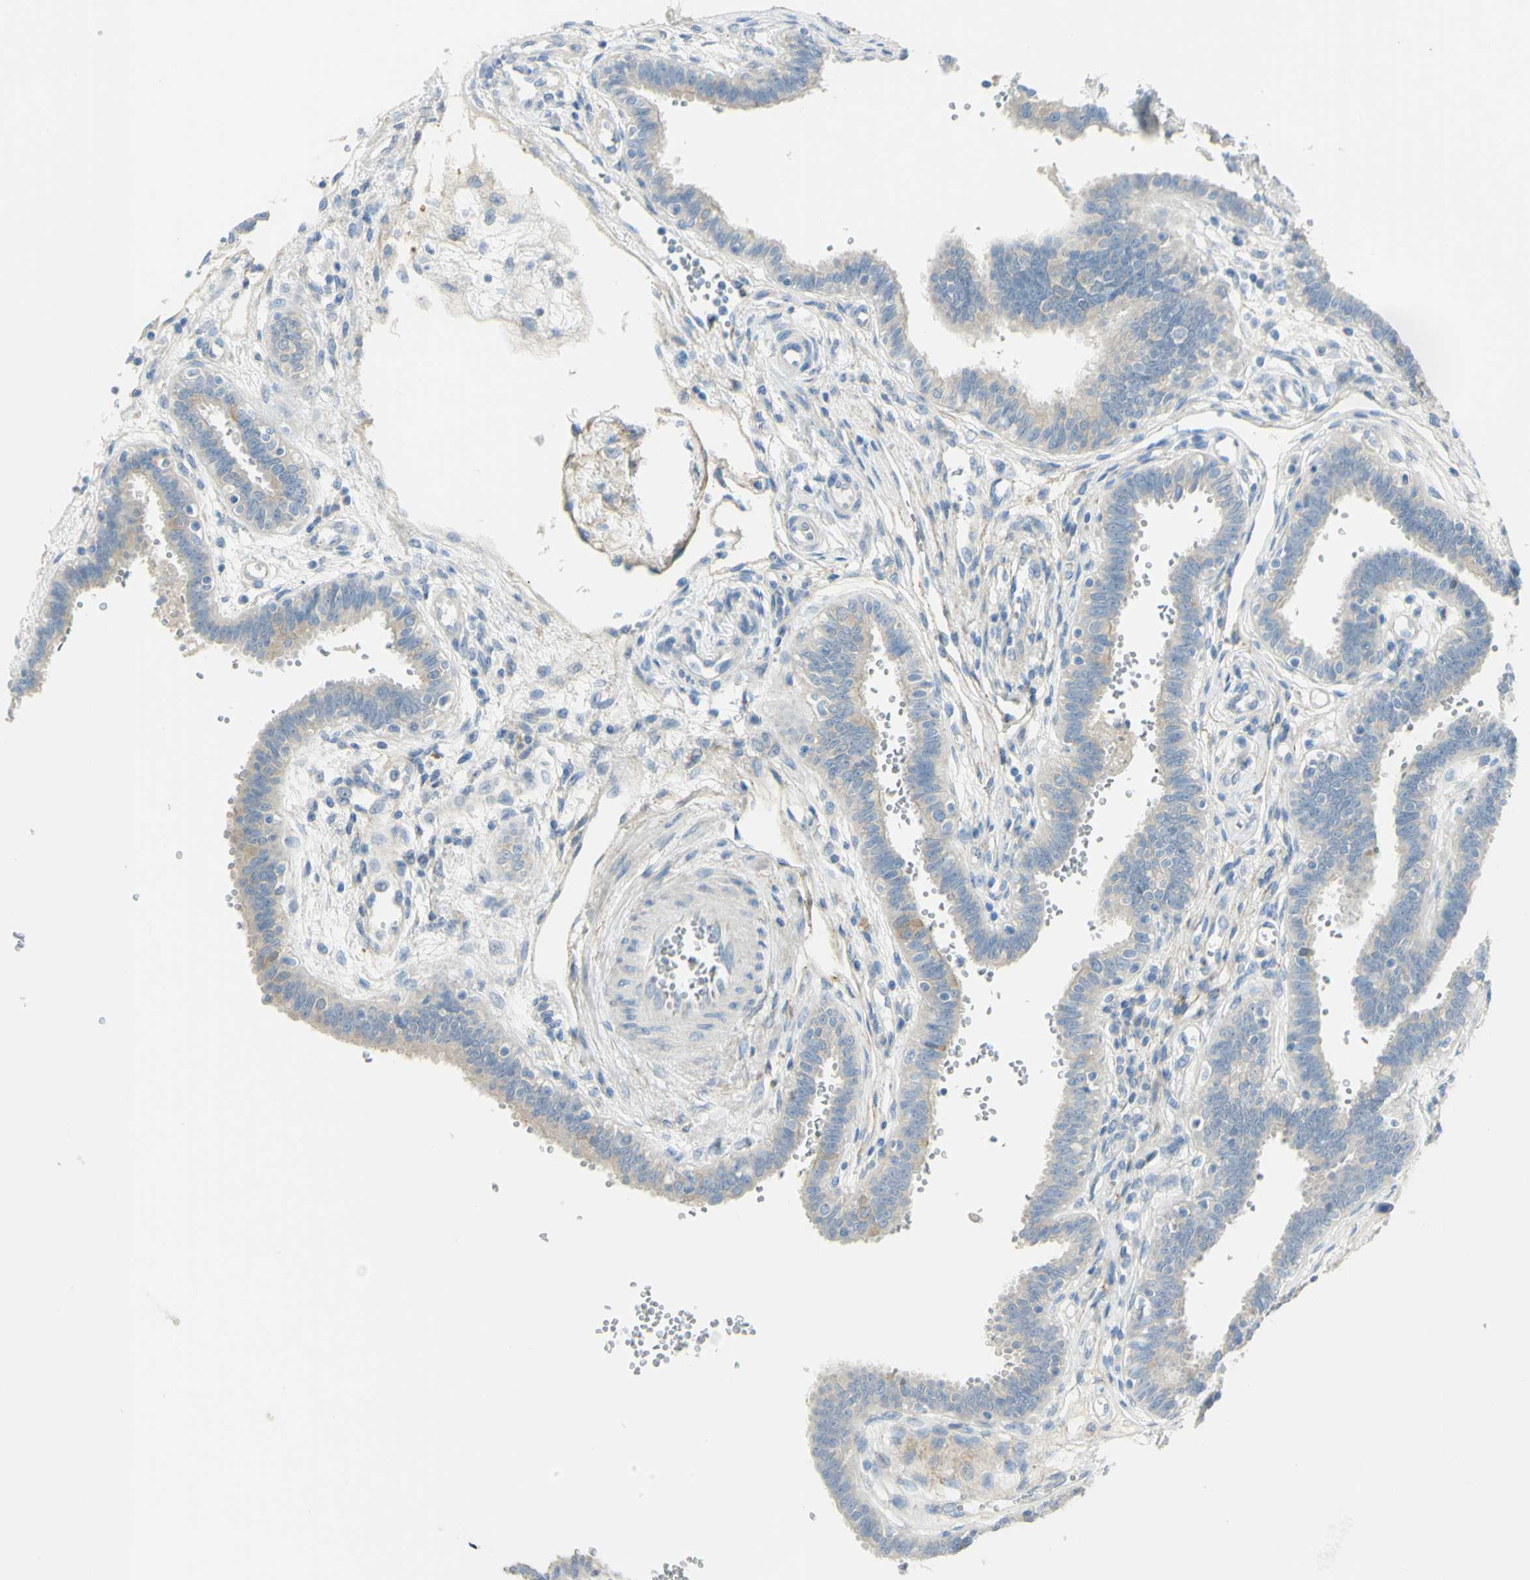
{"staining": {"intensity": "weak", "quantity": "25%-75%", "location": "cytoplasmic/membranous"}, "tissue": "fallopian tube", "cell_type": "Glandular cells", "image_type": "normal", "snomed": [{"axis": "morphology", "description": "Normal tissue, NOS"}, {"axis": "topography", "description": "Fallopian tube"}], "caption": "A low amount of weak cytoplasmic/membranous positivity is present in about 25%-75% of glandular cells in unremarkable fallopian tube. Immunohistochemistry stains the protein of interest in brown and the nuclei are stained blue.", "gene": "GCNT3", "patient": {"sex": "female", "age": 32}}